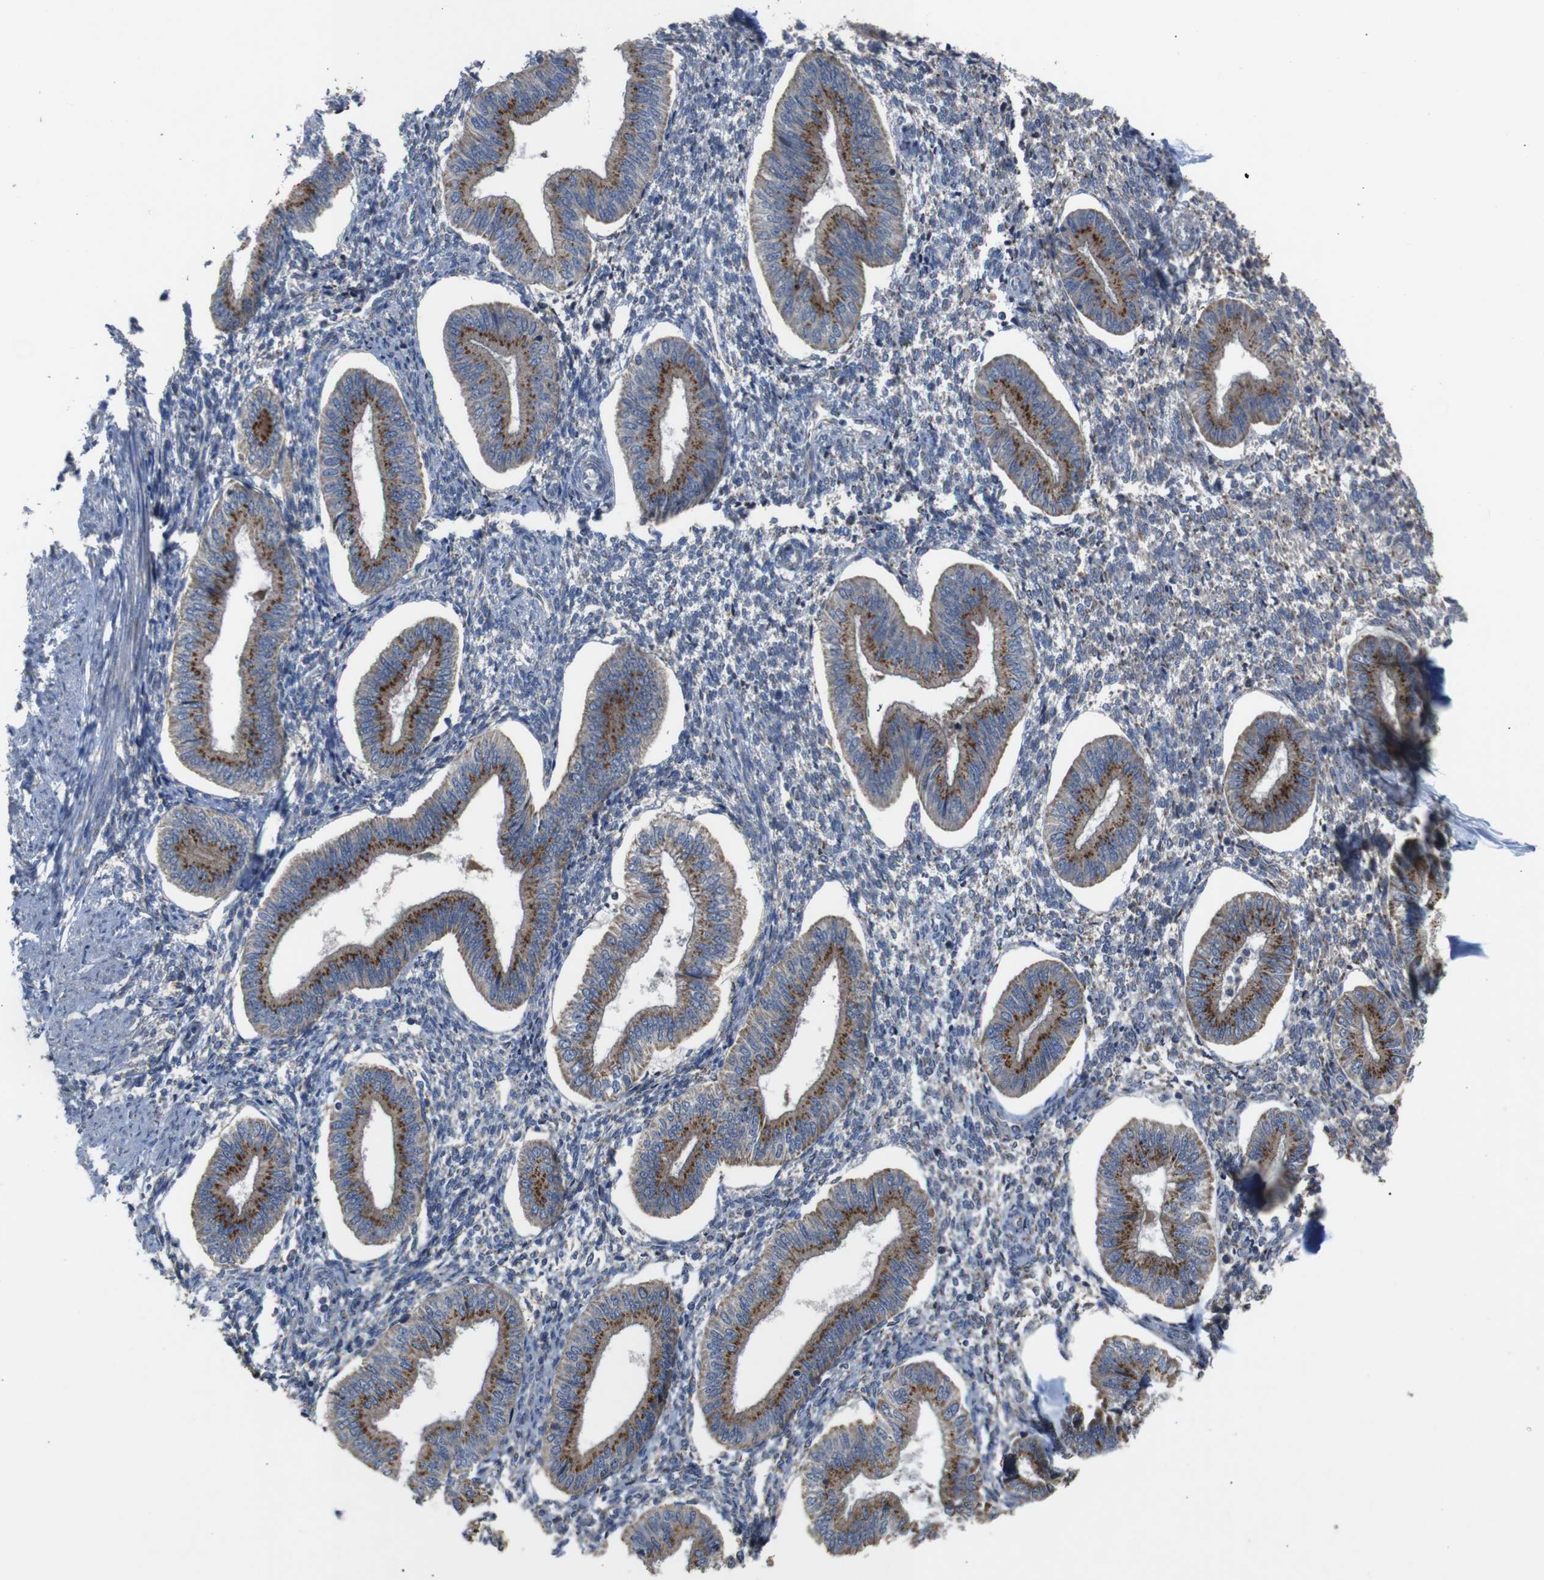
{"staining": {"intensity": "negative", "quantity": "none", "location": "none"}, "tissue": "endometrium", "cell_type": "Cells in endometrial stroma", "image_type": "normal", "snomed": [{"axis": "morphology", "description": "Normal tissue, NOS"}, {"axis": "topography", "description": "Endometrium"}], "caption": "Protein analysis of benign endometrium demonstrates no significant expression in cells in endometrial stroma. Brightfield microscopy of IHC stained with DAB (3,3'-diaminobenzidine) (brown) and hematoxylin (blue), captured at high magnification.", "gene": "CHST10", "patient": {"sex": "female", "age": 50}}